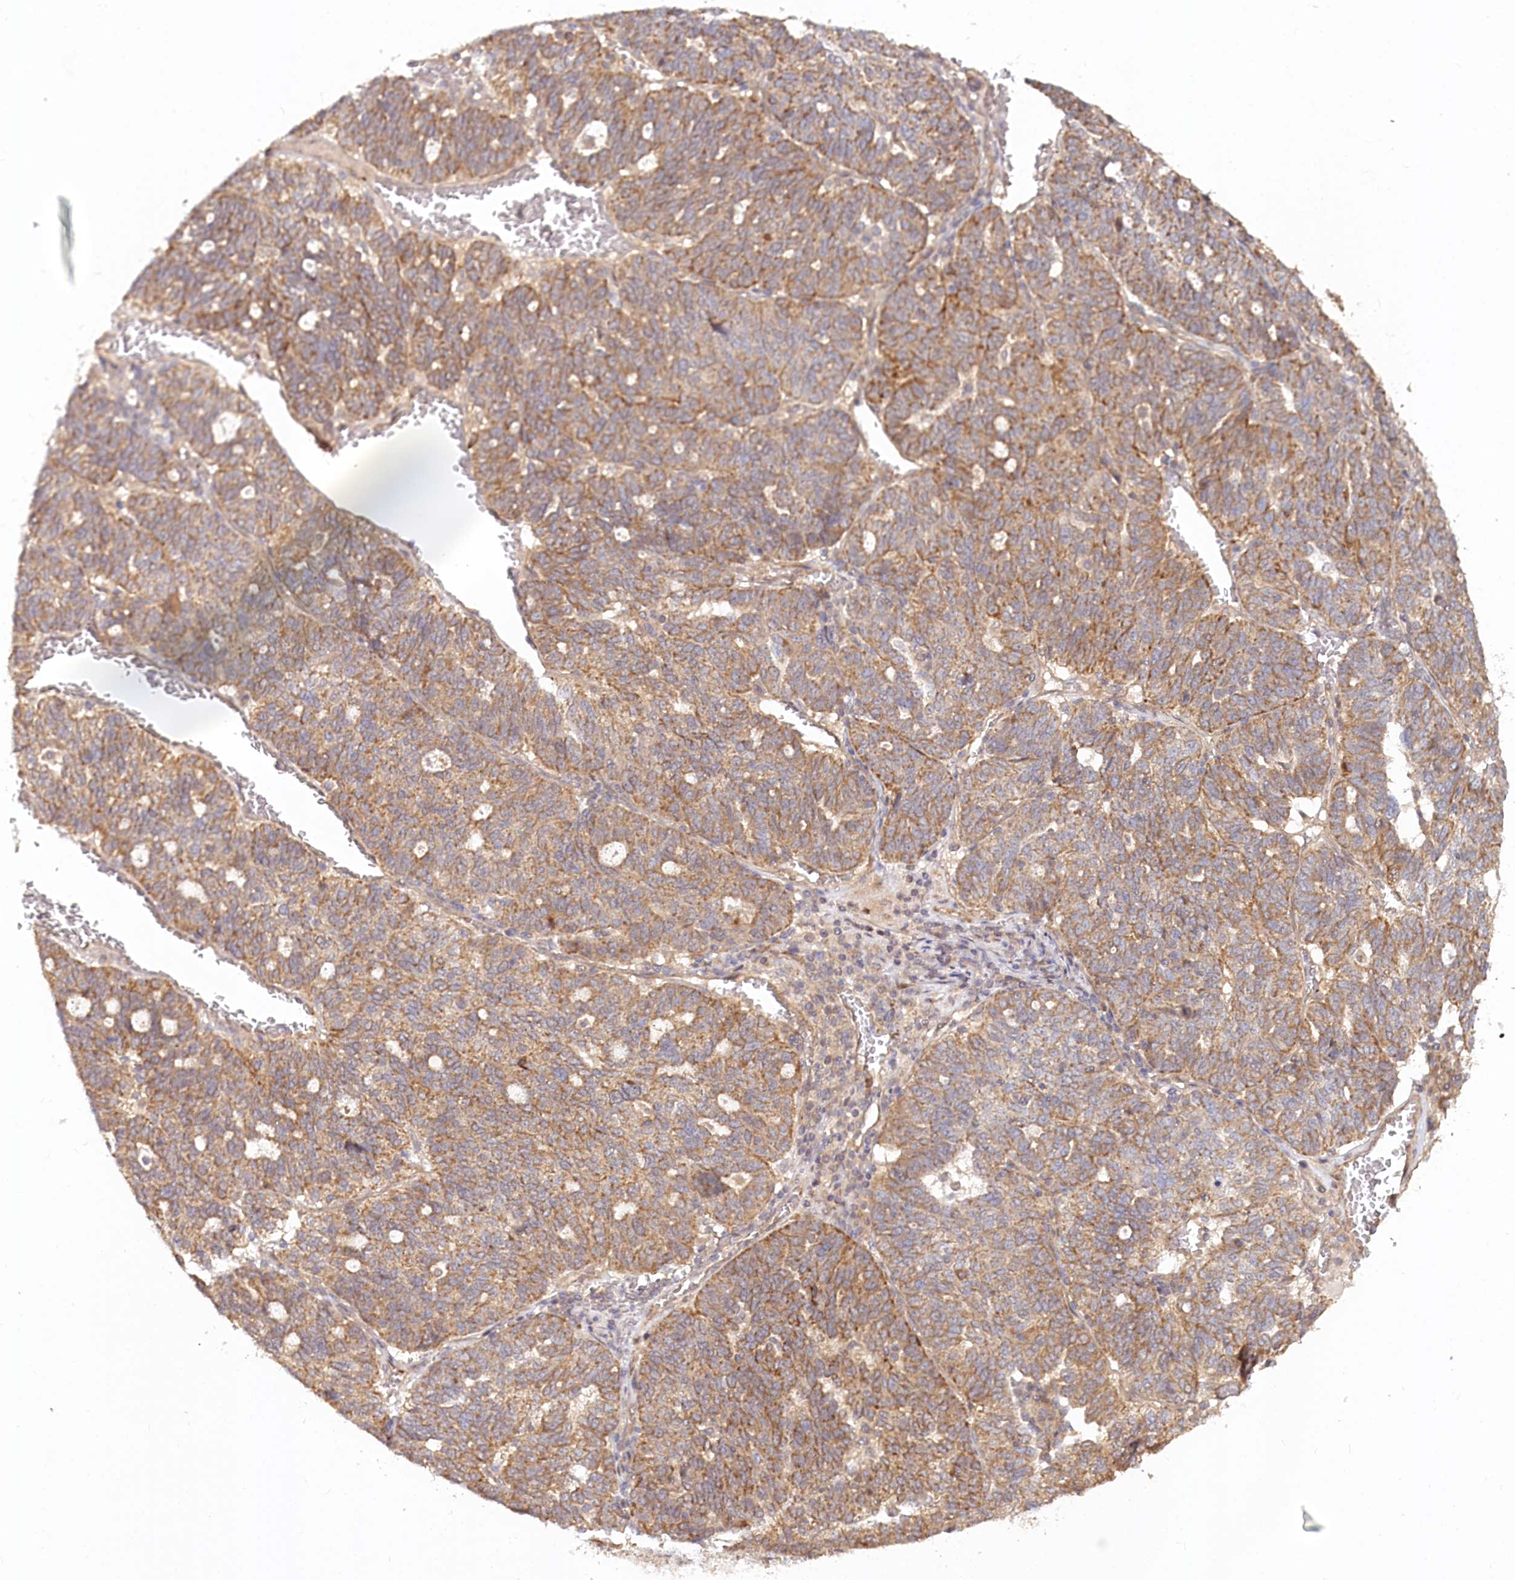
{"staining": {"intensity": "moderate", "quantity": ">75%", "location": "cytoplasmic/membranous"}, "tissue": "ovarian cancer", "cell_type": "Tumor cells", "image_type": "cancer", "snomed": [{"axis": "morphology", "description": "Cystadenocarcinoma, serous, NOS"}, {"axis": "topography", "description": "Ovary"}], "caption": "A brown stain shows moderate cytoplasmic/membranous staining of a protein in ovarian cancer tumor cells.", "gene": "CEP70", "patient": {"sex": "female", "age": 59}}